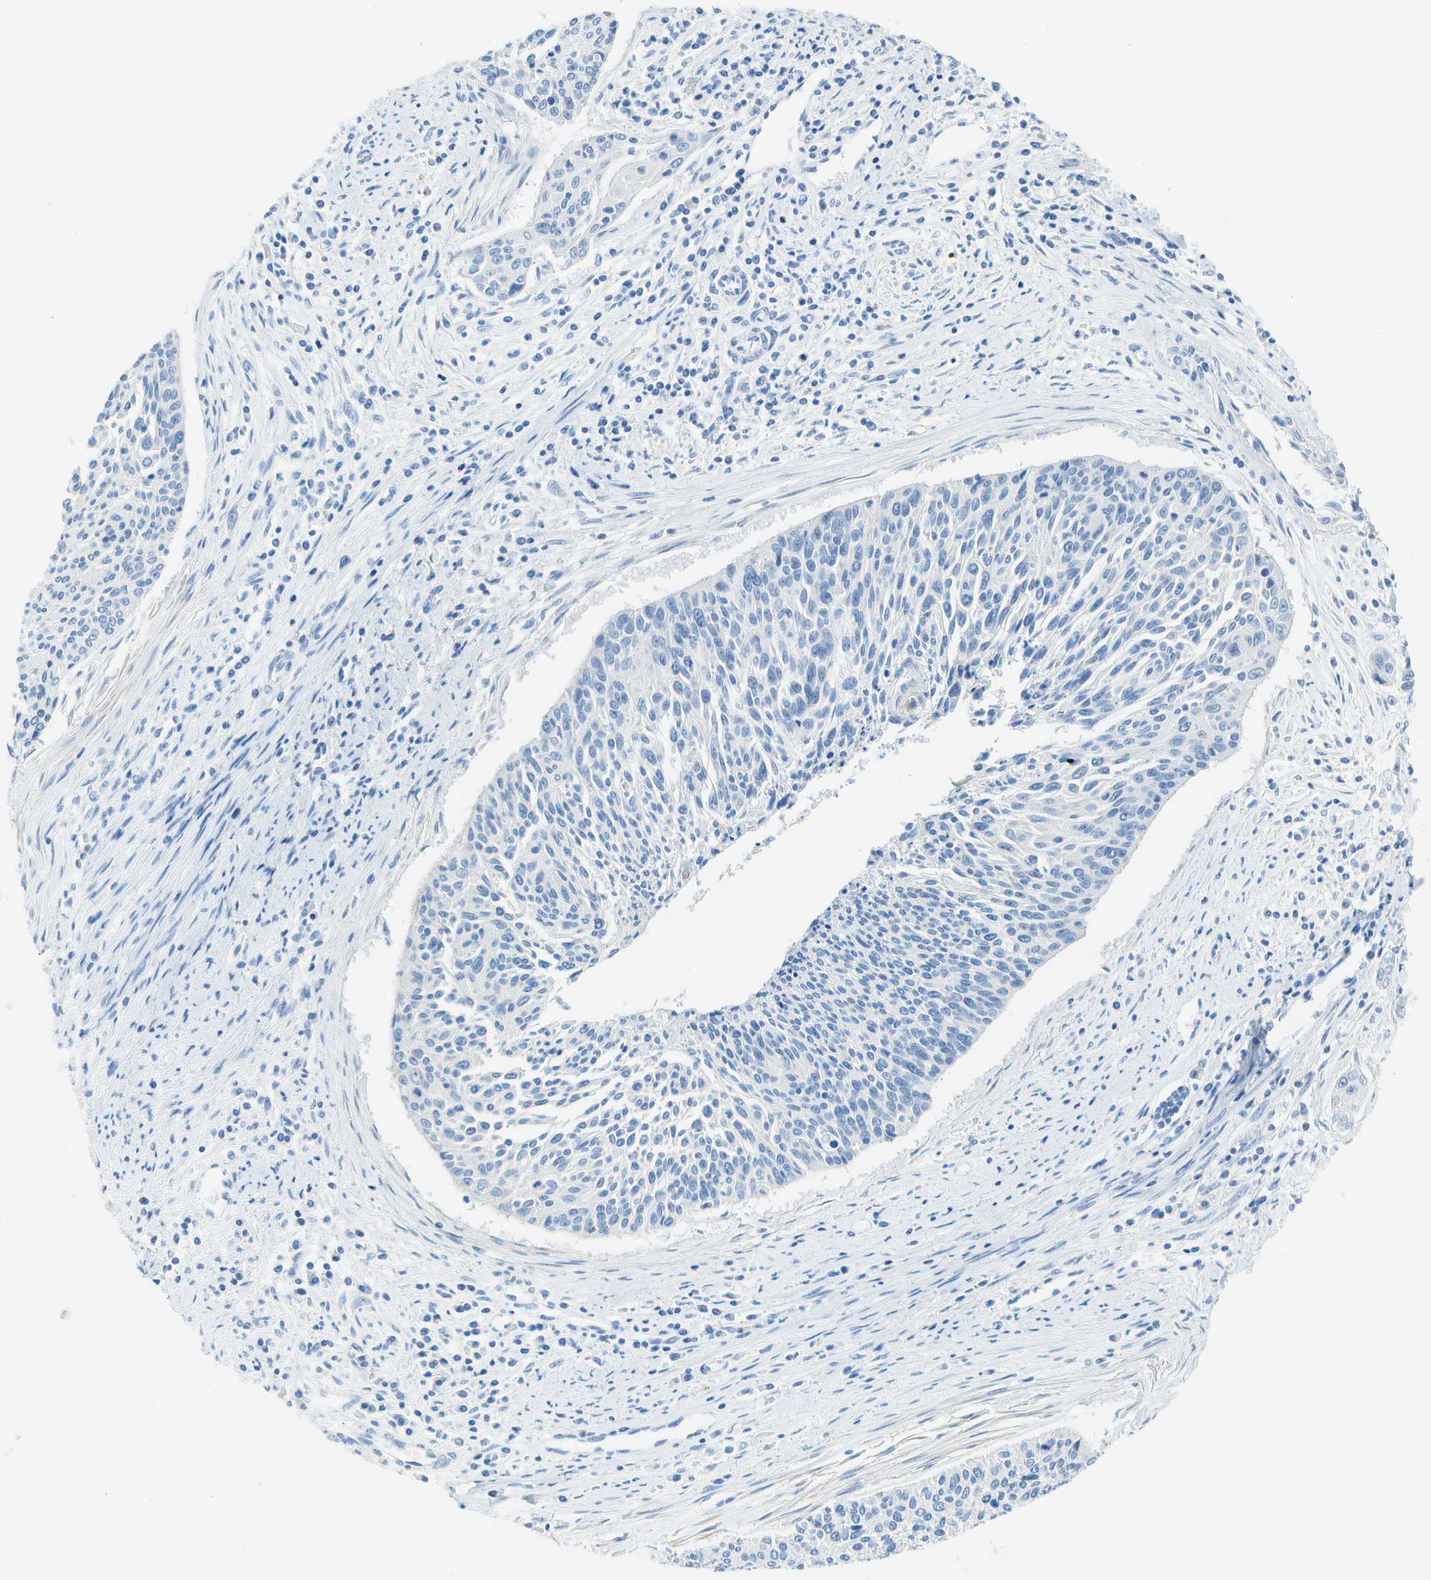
{"staining": {"intensity": "negative", "quantity": "none", "location": "none"}, "tissue": "cervical cancer", "cell_type": "Tumor cells", "image_type": "cancer", "snomed": [{"axis": "morphology", "description": "Squamous cell carcinoma, NOS"}, {"axis": "topography", "description": "Cervix"}], "caption": "The IHC micrograph has no significant positivity in tumor cells of cervical cancer (squamous cell carcinoma) tissue.", "gene": "DCT", "patient": {"sex": "female", "age": 55}}